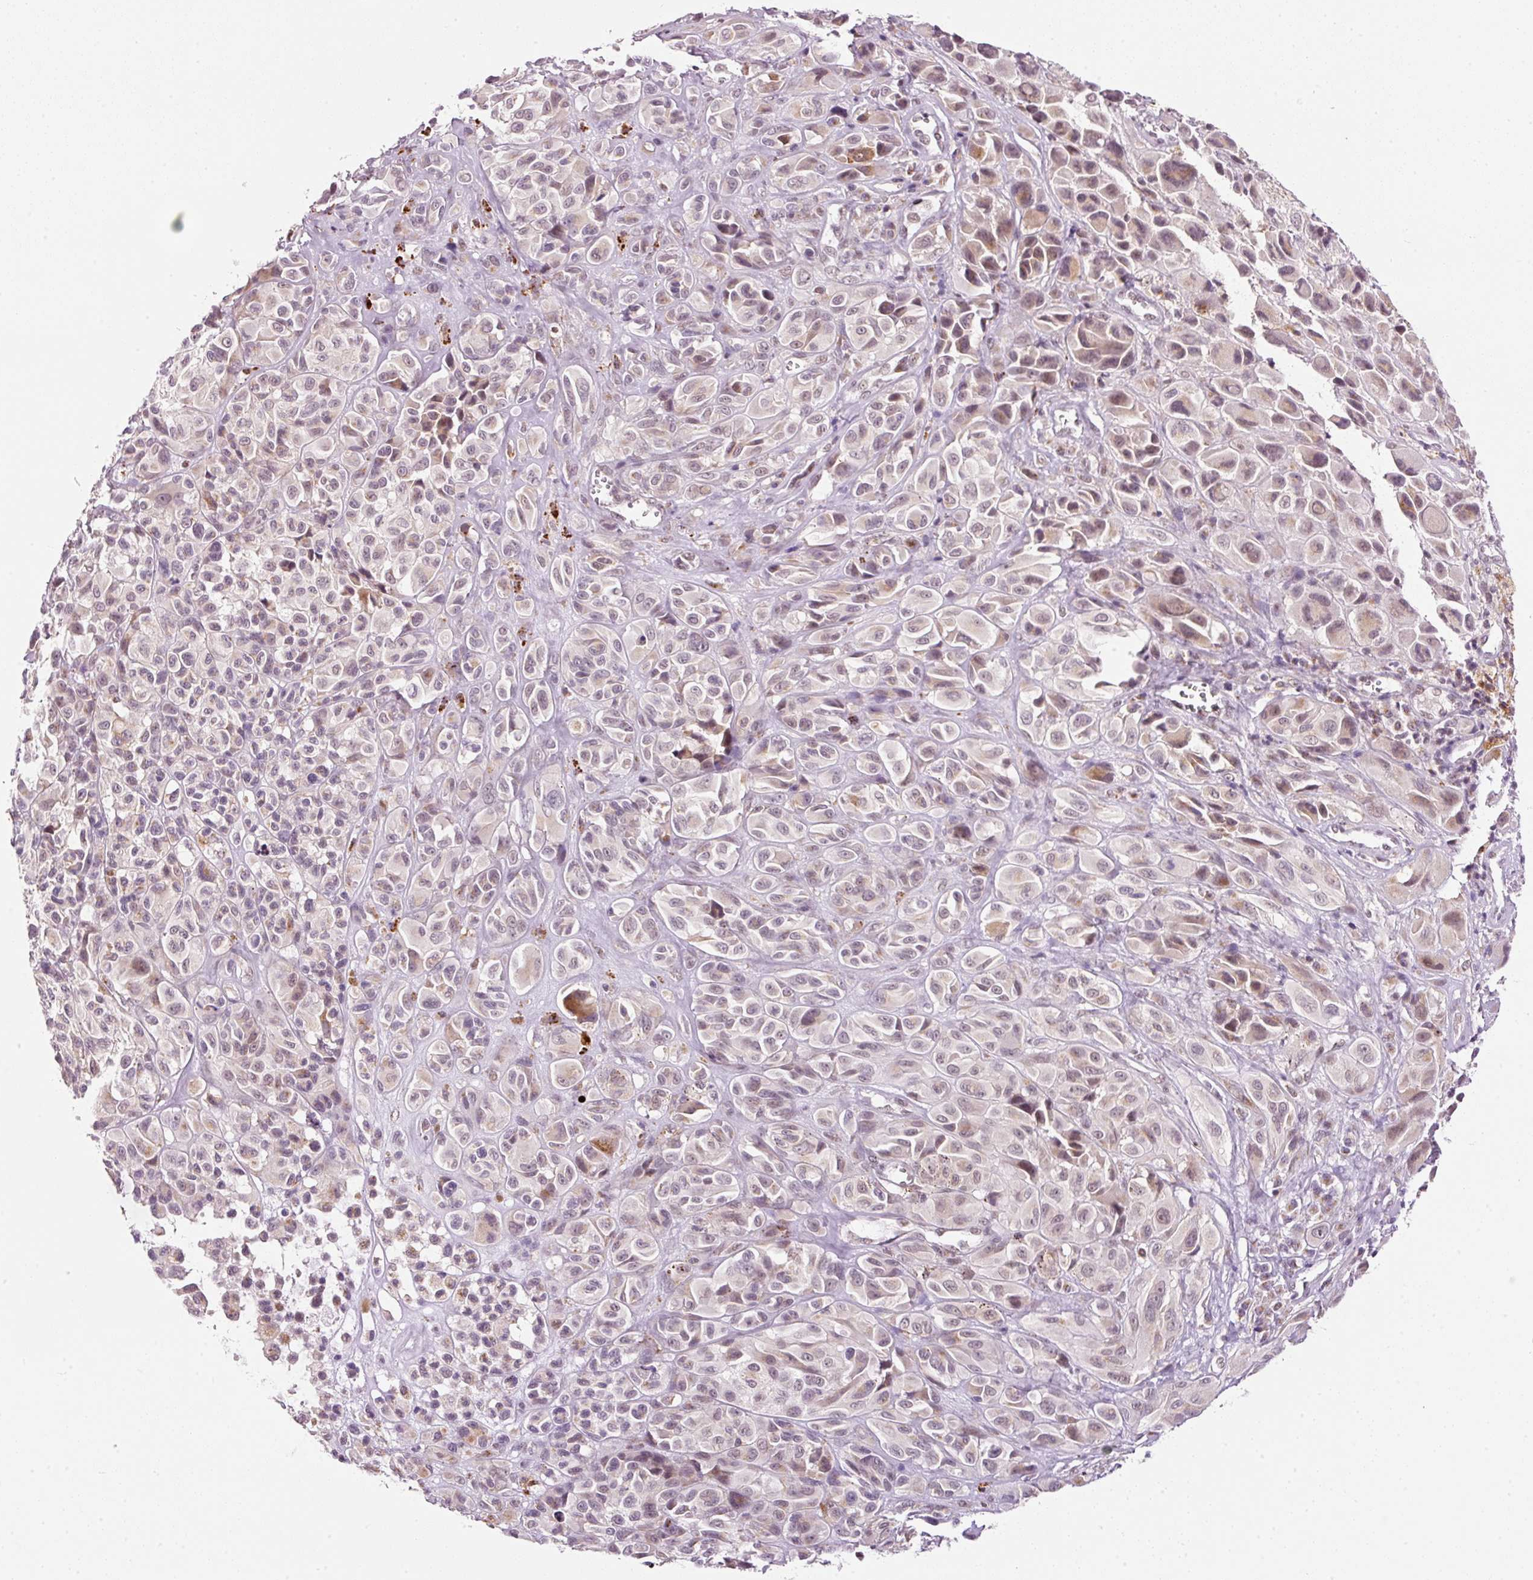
{"staining": {"intensity": "weak", "quantity": "25%-75%", "location": "cytoplasmic/membranous,nuclear"}, "tissue": "melanoma", "cell_type": "Tumor cells", "image_type": "cancer", "snomed": [{"axis": "morphology", "description": "Malignant melanoma, NOS"}, {"axis": "topography", "description": "Skin of trunk"}], "caption": "This is a photomicrograph of immunohistochemistry (IHC) staining of melanoma, which shows weak expression in the cytoplasmic/membranous and nuclear of tumor cells.", "gene": "ZNF639", "patient": {"sex": "male", "age": 71}}